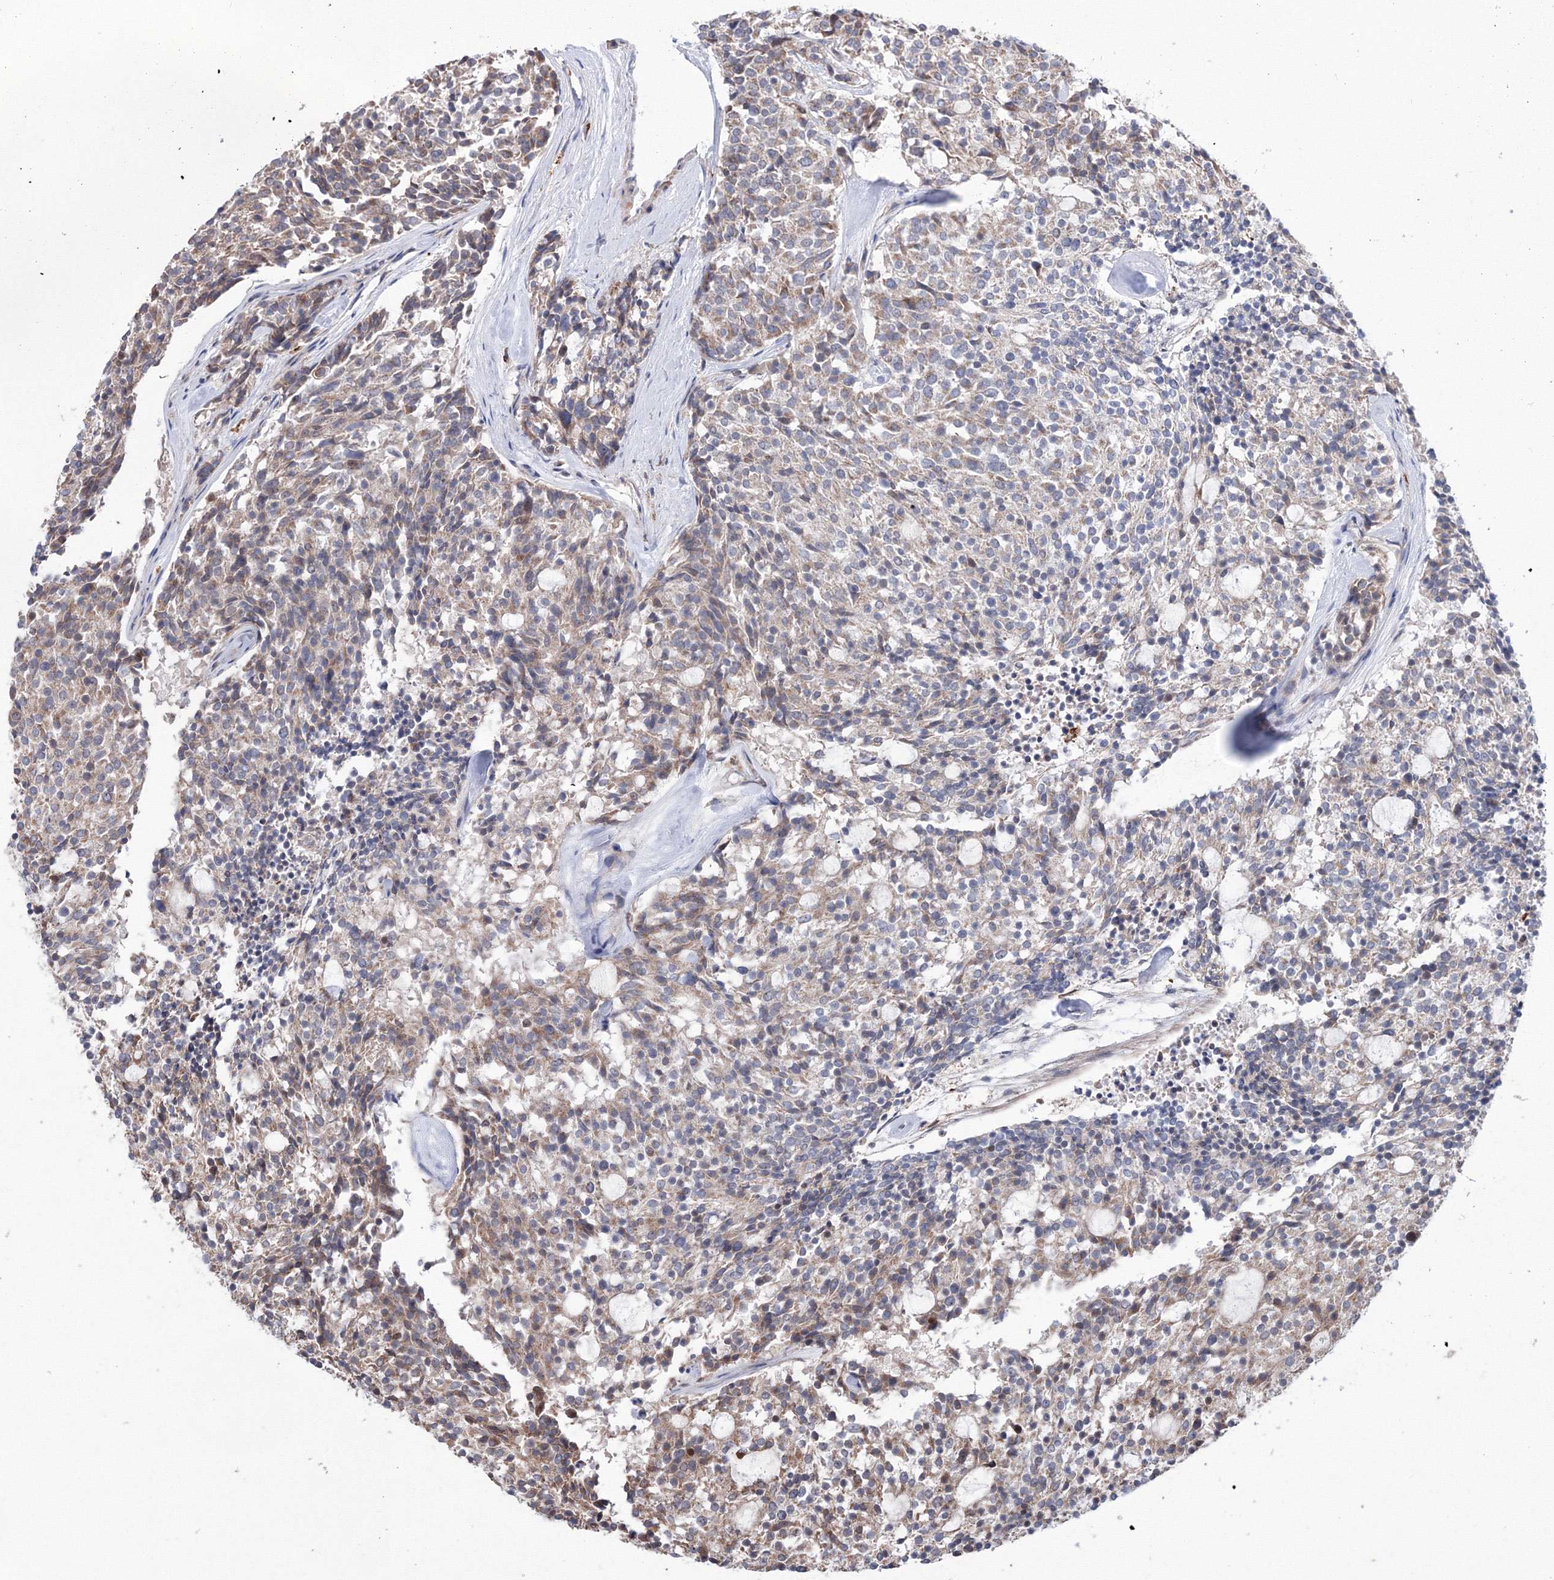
{"staining": {"intensity": "moderate", "quantity": "<25%", "location": "cytoplasmic/membranous"}, "tissue": "carcinoid", "cell_type": "Tumor cells", "image_type": "cancer", "snomed": [{"axis": "morphology", "description": "Carcinoid, malignant, NOS"}, {"axis": "topography", "description": "Pancreas"}], "caption": "Carcinoid (malignant) stained with DAB (3,3'-diaminobenzidine) immunohistochemistry displays low levels of moderate cytoplasmic/membranous staining in about <25% of tumor cells.", "gene": "RANBP3L", "patient": {"sex": "female", "age": 54}}